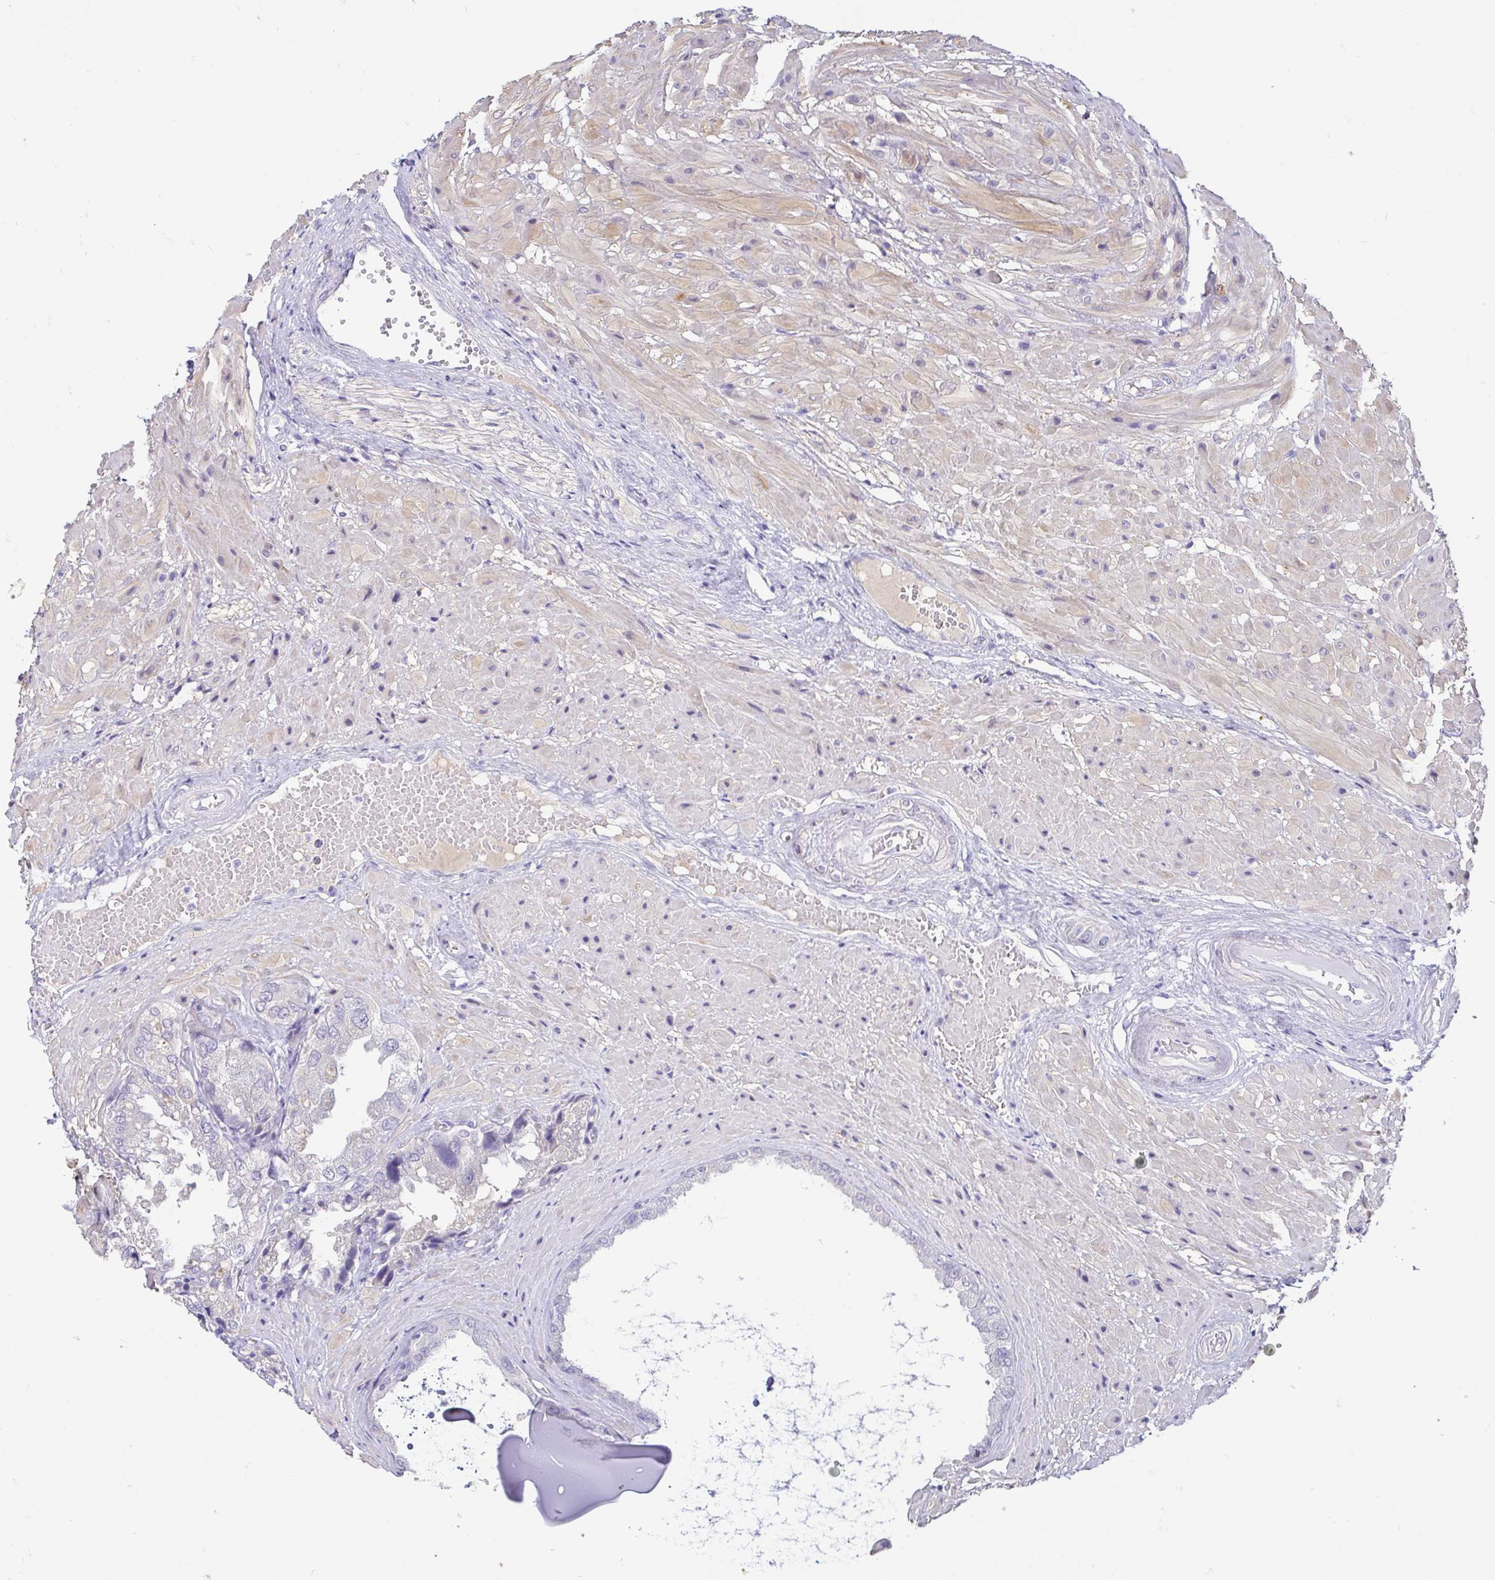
{"staining": {"intensity": "negative", "quantity": "none", "location": "none"}, "tissue": "seminal vesicle", "cell_type": "Glandular cells", "image_type": "normal", "snomed": [{"axis": "morphology", "description": "Normal tissue, NOS"}, {"axis": "topography", "description": "Seminal veicle"}], "caption": "This photomicrograph is of normal seminal vesicle stained with immunohistochemistry to label a protein in brown with the nuclei are counter-stained blue. There is no staining in glandular cells. (DAB IHC, high magnification).", "gene": "FABP3", "patient": {"sex": "male", "age": 55}}